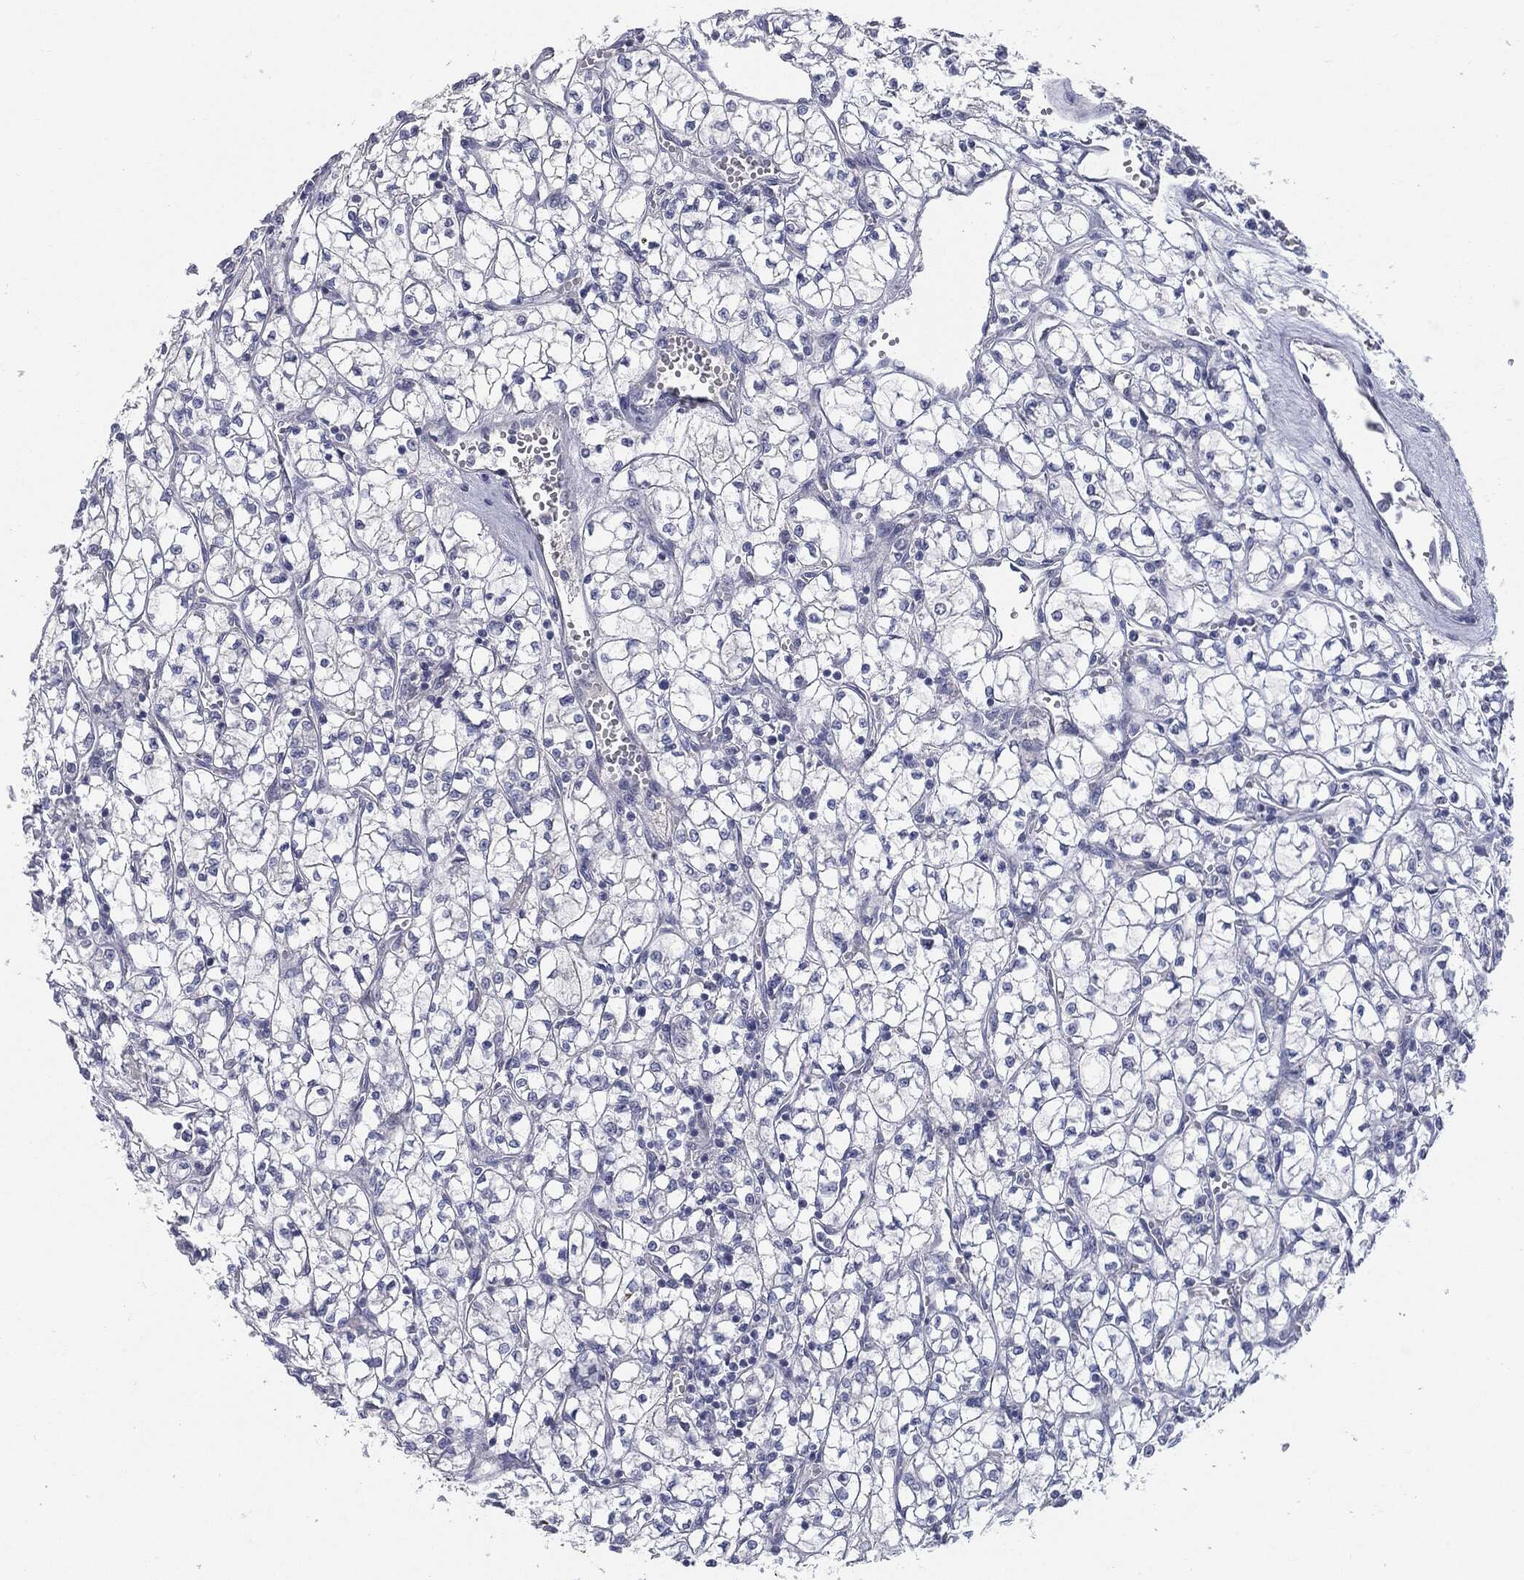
{"staining": {"intensity": "negative", "quantity": "none", "location": "none"}, "tissue": "renal cancer", "cell_type": "Tumor cells", "image_type": "cancer", "snomed": [{"axis": "morphology", "description": "Adenocarcinoma, NOS"}, {"axis": "topography", "description": "Kidney"}], "caption": "Tumor cells show no significant protein expression in renal adenocarcinoma.", "gene": "KRT5", "patient": {"sex": "female", "age": 64}}